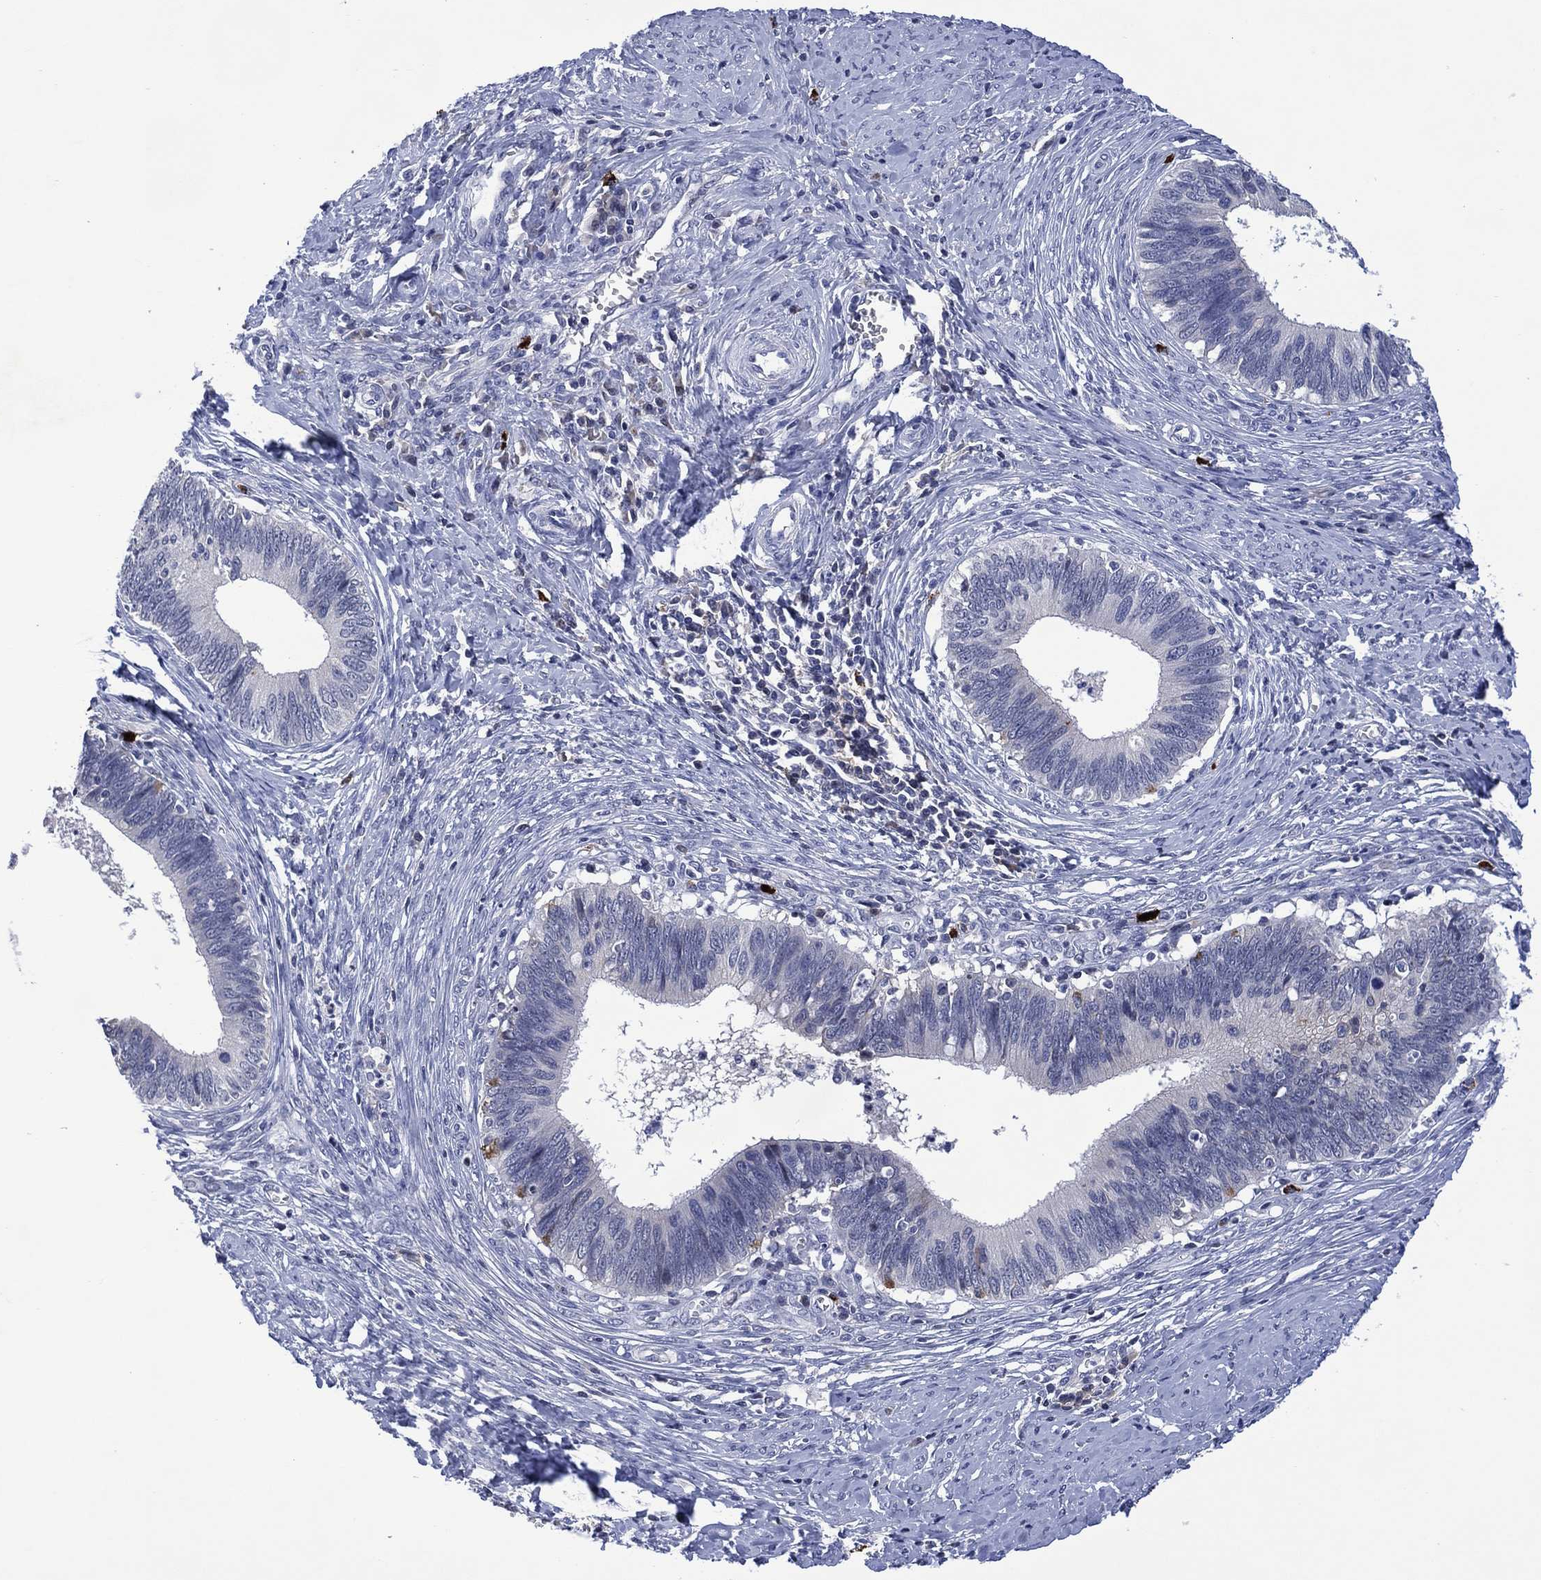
{"staining": {"intensity": "negative", "quantity": "none", "location": "none"}, "tissue": "cervical cancer", "cell_type": "Tumor cells", "image_type": "cancer", "snomed": [{"axis": "morphology", "description": "Adenocarcinoma, NOS"}, {"axis": "topography", "description": "Cervix"}], "caption": "Micrograph shows no protein expression in tumor cells of cervical cancer (adenocarcinoma) tissue. (DAB (3,3'-diaminobenzidine) IHC, high magnification).", "gene": "USP26", "patient": {"sex": "female", "age": 42}}